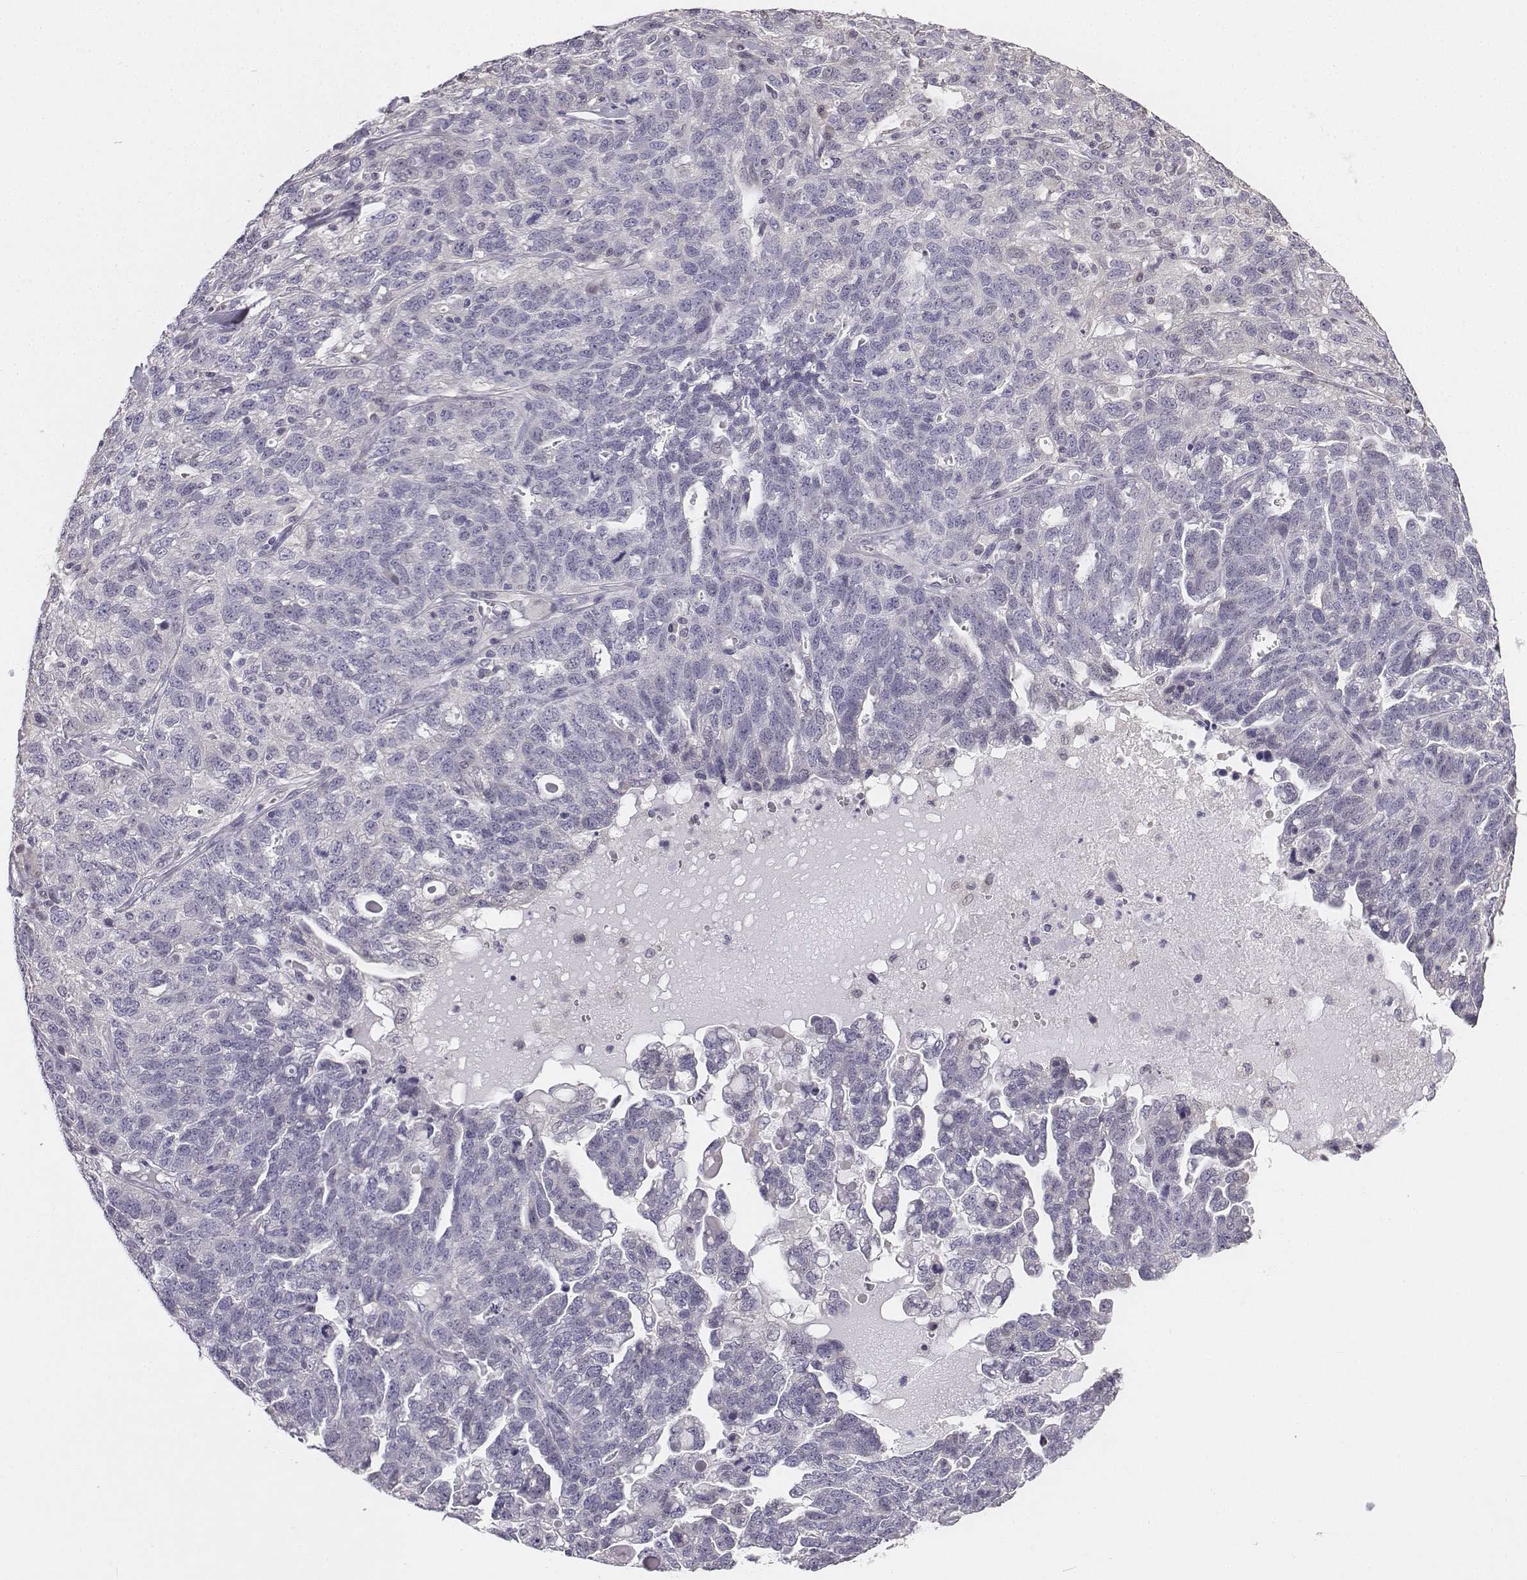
{"staining": {"intensity": "negative", "quantity": "none", "location": "none"}, "tissue": "ovarian cancer", "cell_type": "Tumor cells", "image_type": "cancer", "snomed": [{"axis": "morphology", "description": "Cystadenocarcinoma, serous, NOS"}, {"axis": "topography", "description": "Ovary"}], "caption": "The IHC micrograph has no significant staining in tumor cells of serous cystadenocarcinoma (ovarian) tissue.", "gene": "PENK", "patient": {"sex": "female", "age": 71}}